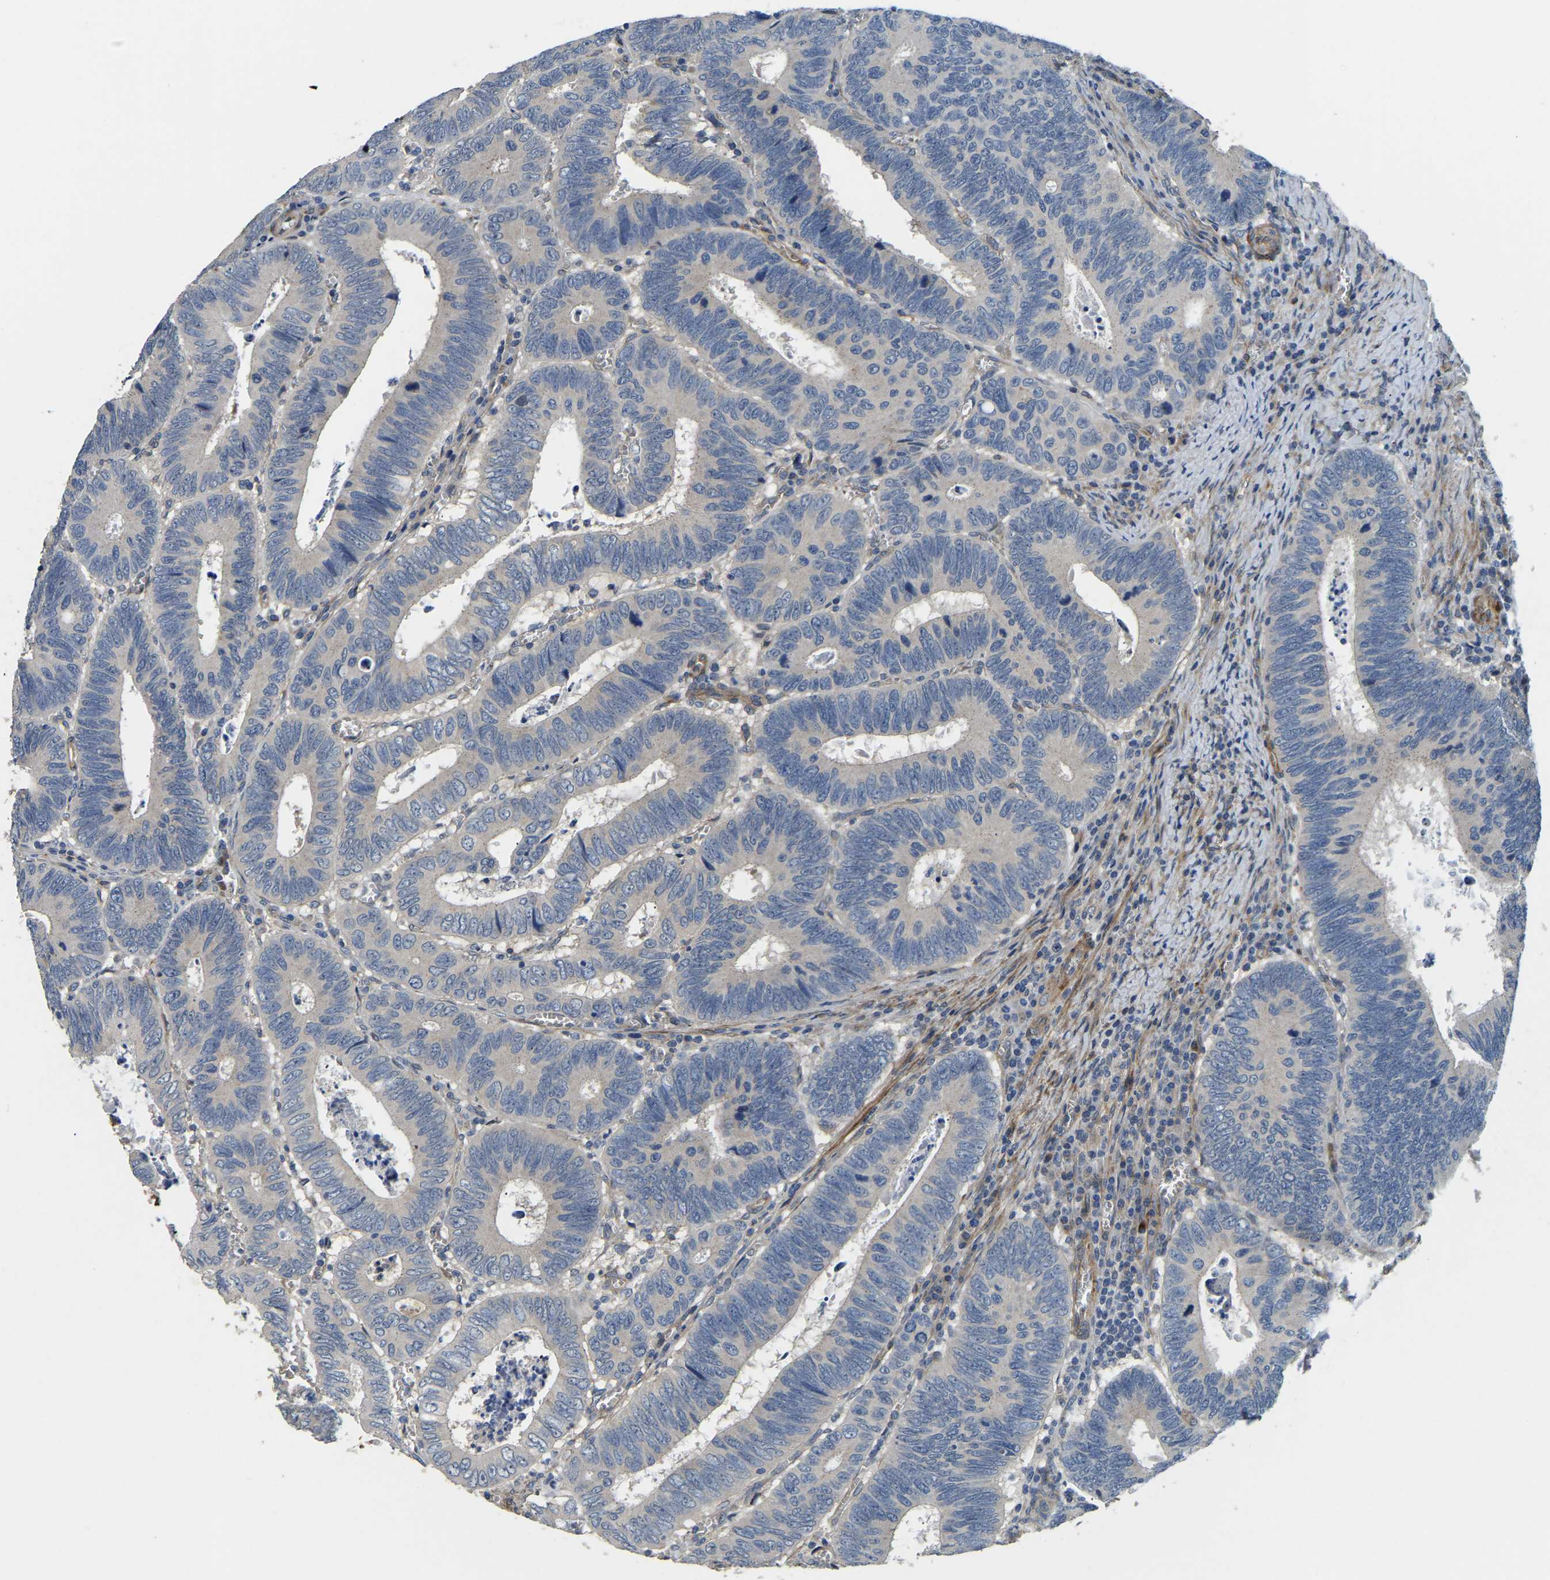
{"staining": {"intensity": "negative", "quantity": "none", "location": "none"}, "tissue": "colorectal cancer", "cell_type": "Tumor cells", "image_type": "cancer", "snomed": [{"axis": "morphology", "description": "Inflammation, NOS"}, {"axis": "morphology", "description": "Adenocarcinoma, NOS"}, {"axis": "topography", "description": "Colon"}], "caption": "Immunohistochemistry (IHC) histopathology image of neoplastic tissue: colorectal cancer (adenocarcinoma) stained with DAB (3,3'-diaminobenzidine) reveals no significant protein staining in tumor cells. (DAB IHC, high magnification).", "gene": "RNF39", "patient": {"sex": "male", "age": 72}}